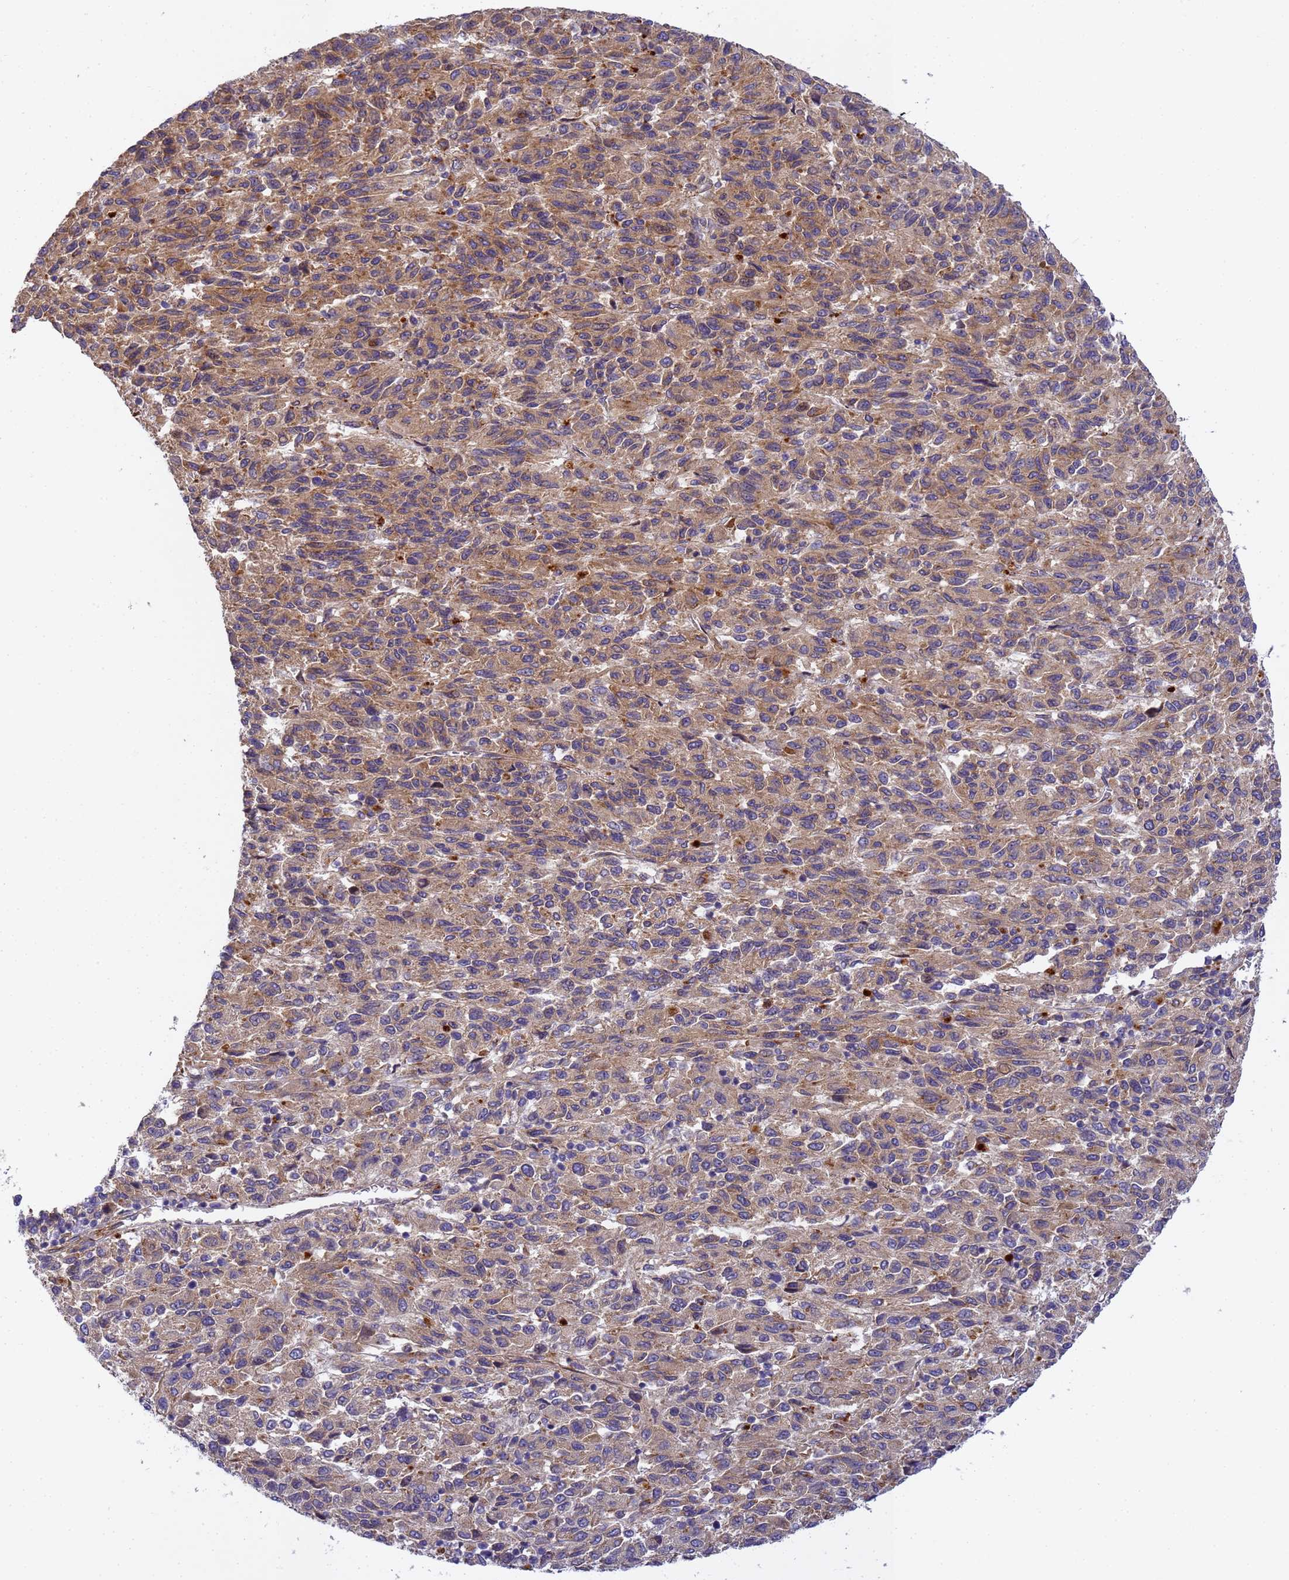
{"staining": {"intensity": "moderate", "quantity": "25%-75%", "location": "cytoplasmic/membranous"}, "tissue": "melanoma", "cell_type": "Tumor cells", "image_type": "cancer", "snomed": [{"axis": "morphology", "description": "Malignant melanoma, Metastatic site"}, {"axis": "topography", "description": "Lung"}], "caption": "Immunohistochemical staining of human malignant melanoma (metastatic site) exhibits medium levels of moderate cytoplasmic/membranous expression in approximately 25%-75% of tumor cells.", "gene": "RALGAPA2", "patient": {"sex": "male", "age": 64}}